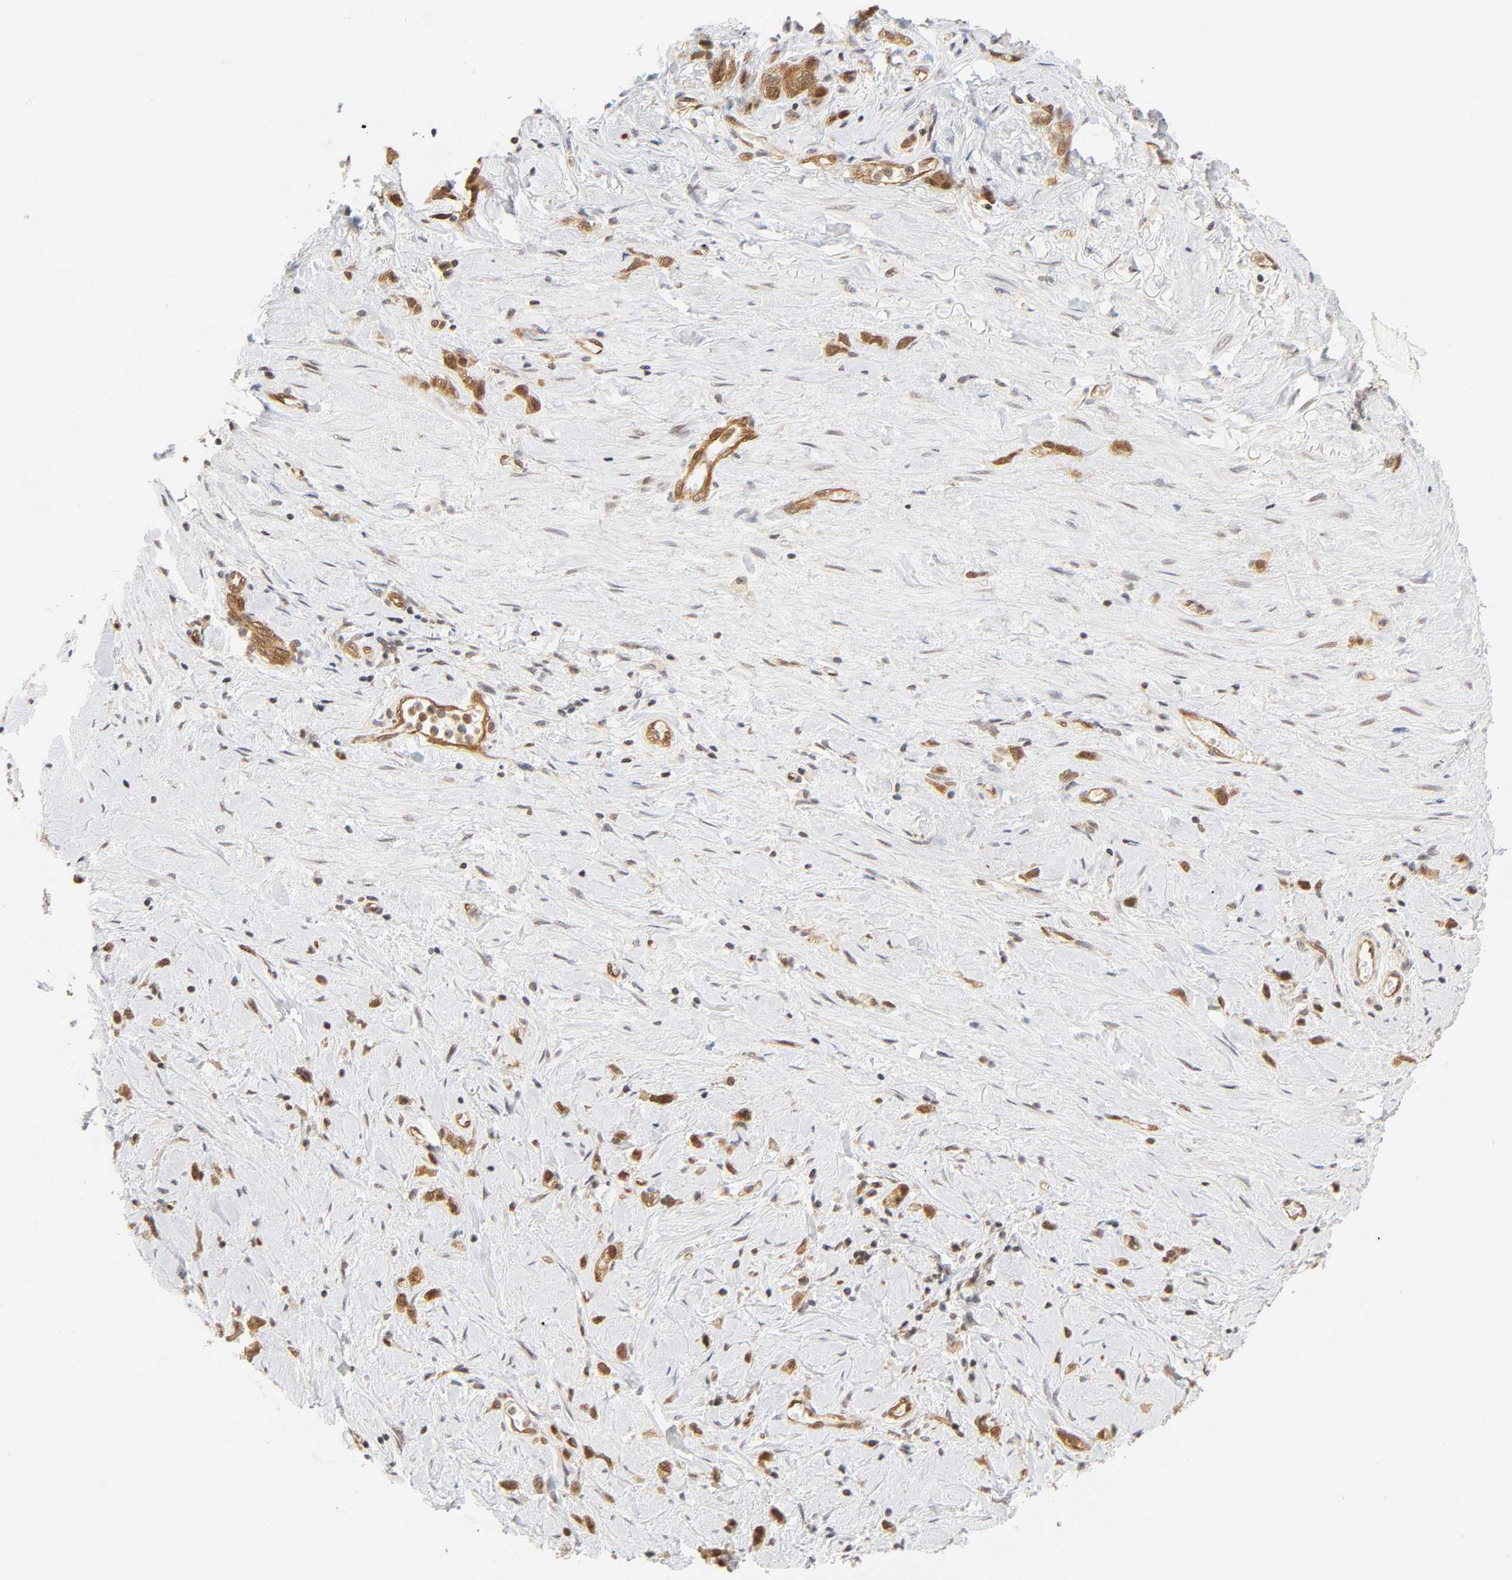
{"staining": {"intensity": "moderate", "quantity": ">75%", "location": "cytoplasmic/membranous,nuclear"}, "tissue": "stomach cancer", "cell_type": "Tumor cells", "image_type": "cancer", "snomed": [{"axis": "morphology", "description": "Normal tissue, NOS"}, {"axis": "morphology", "description": "Adenocarcinoma, NOS"}, {"axis": "morphology", "description": "Adenocarcinoma, High grade"}, {"axis": "topography", "description": "Stomach, upper"}, {"axis": "topography", "description": "Stomach"}], "caption": "This histopathology image reveals stomach cancer (adenocarcinoma (high-grade)) stained with IHC to label a protein in brown. The cytoplasmic/membranous and nuclear of tumor cells show moderate positivity for the protein. Nuclei are counter-stained blue.", "gene": "CDC37", "patient": {"sex": "female", "age": 65}}